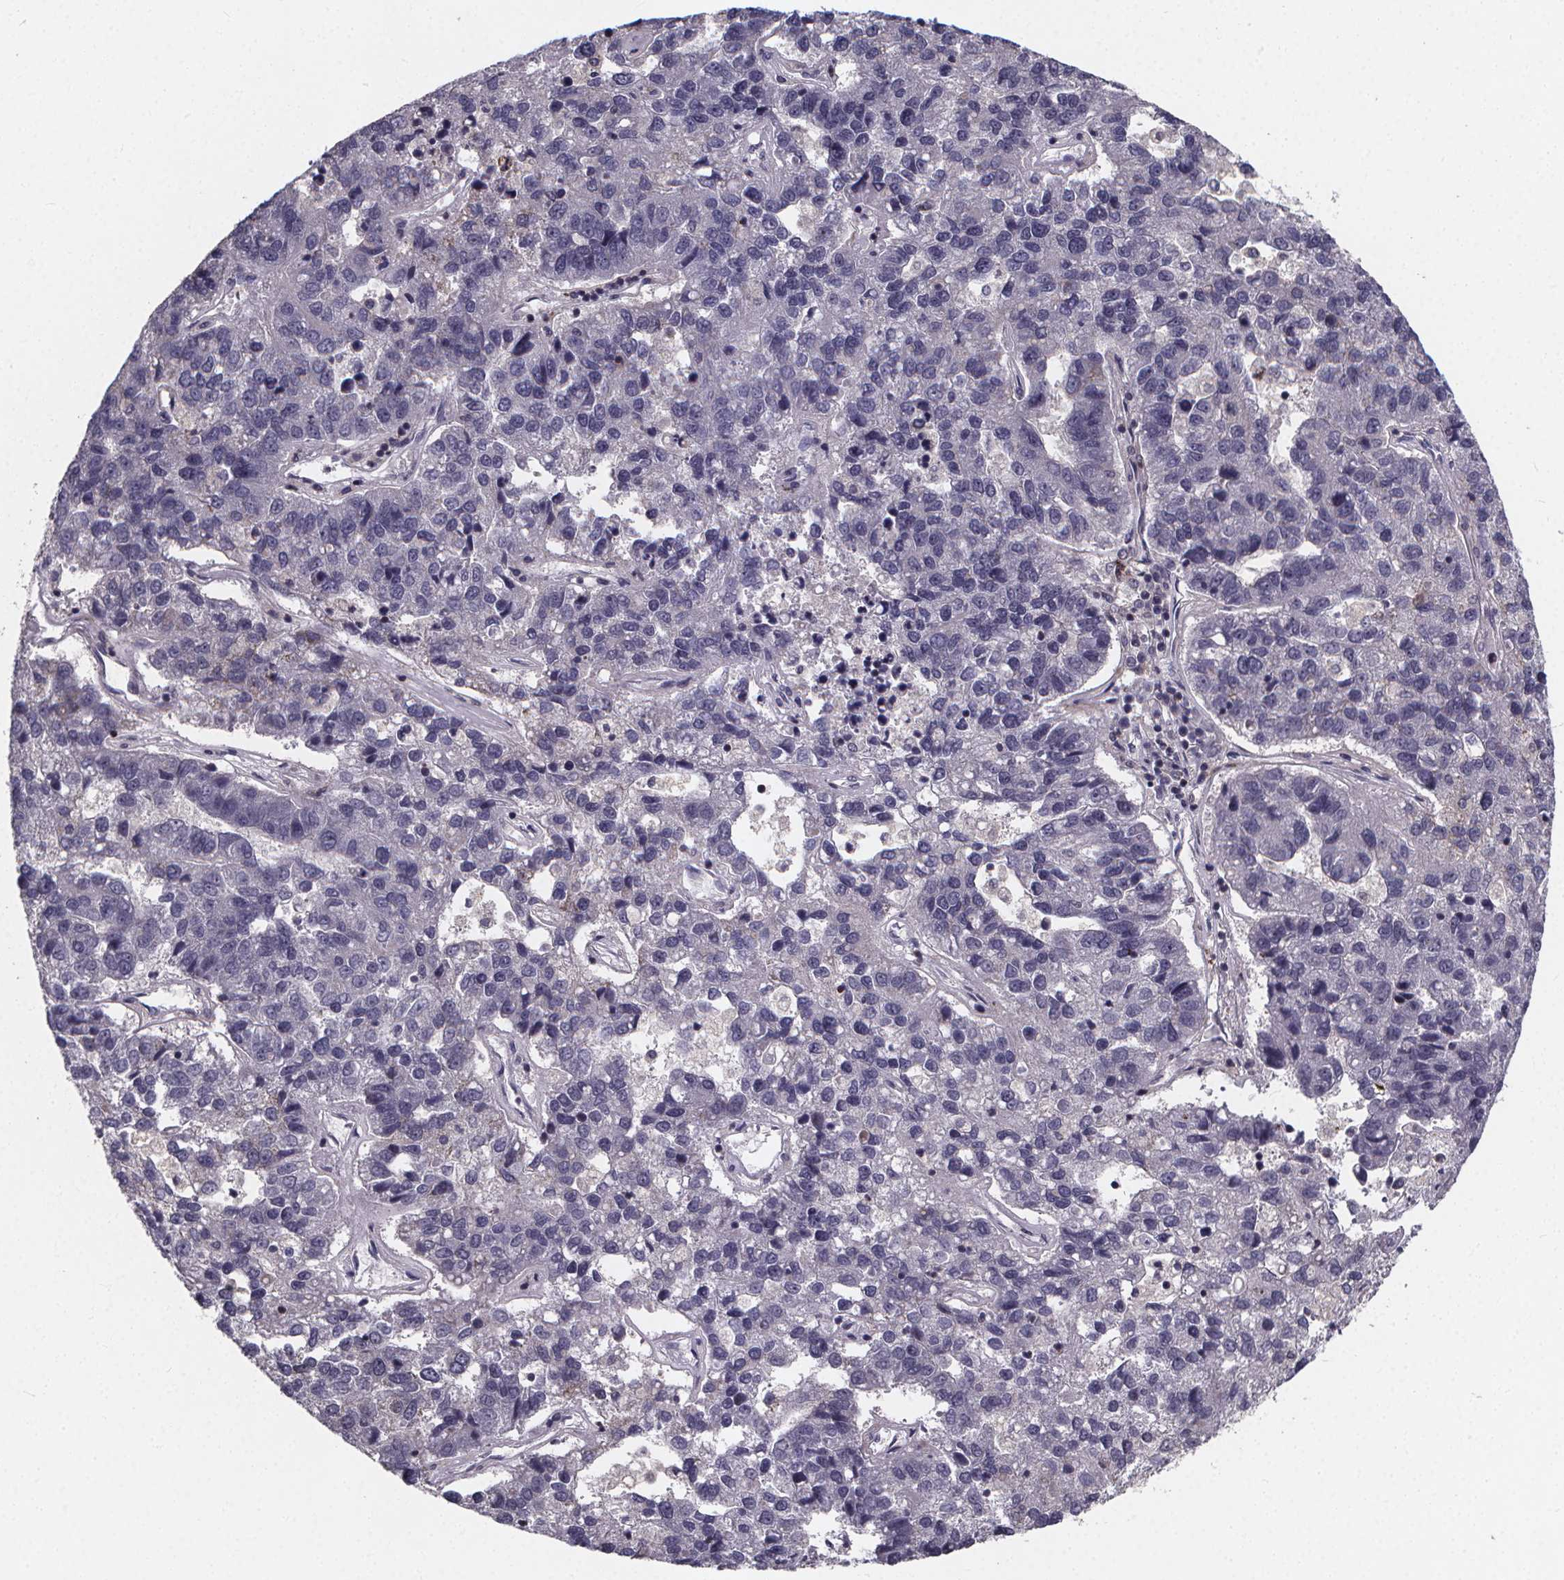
{"staining": {"intensity": "moderate", "quantity": "25%-75%", "location": "cytoplasmic/membranous"}, "tissue": "pancreatic cancer", "cell_type": "Tumor cells", "image_type": "cancer", "snomed": [{"axis": "morphology", "description": "Adenocarcinoma, NOS"}, {"axis": "topography", "description": "Pancreas"}], "caption": "Immunohistochemistry histopathology image of human pancreatic cancer (adenocarcinoma) stained for a protein (brown), which reveals medium levels of moderate cytoplasmic/membranous positivity in about 25%-75% of tumor cells.", "gene": "FBXW2", "patient": {"sex": "female", "age": 61}}